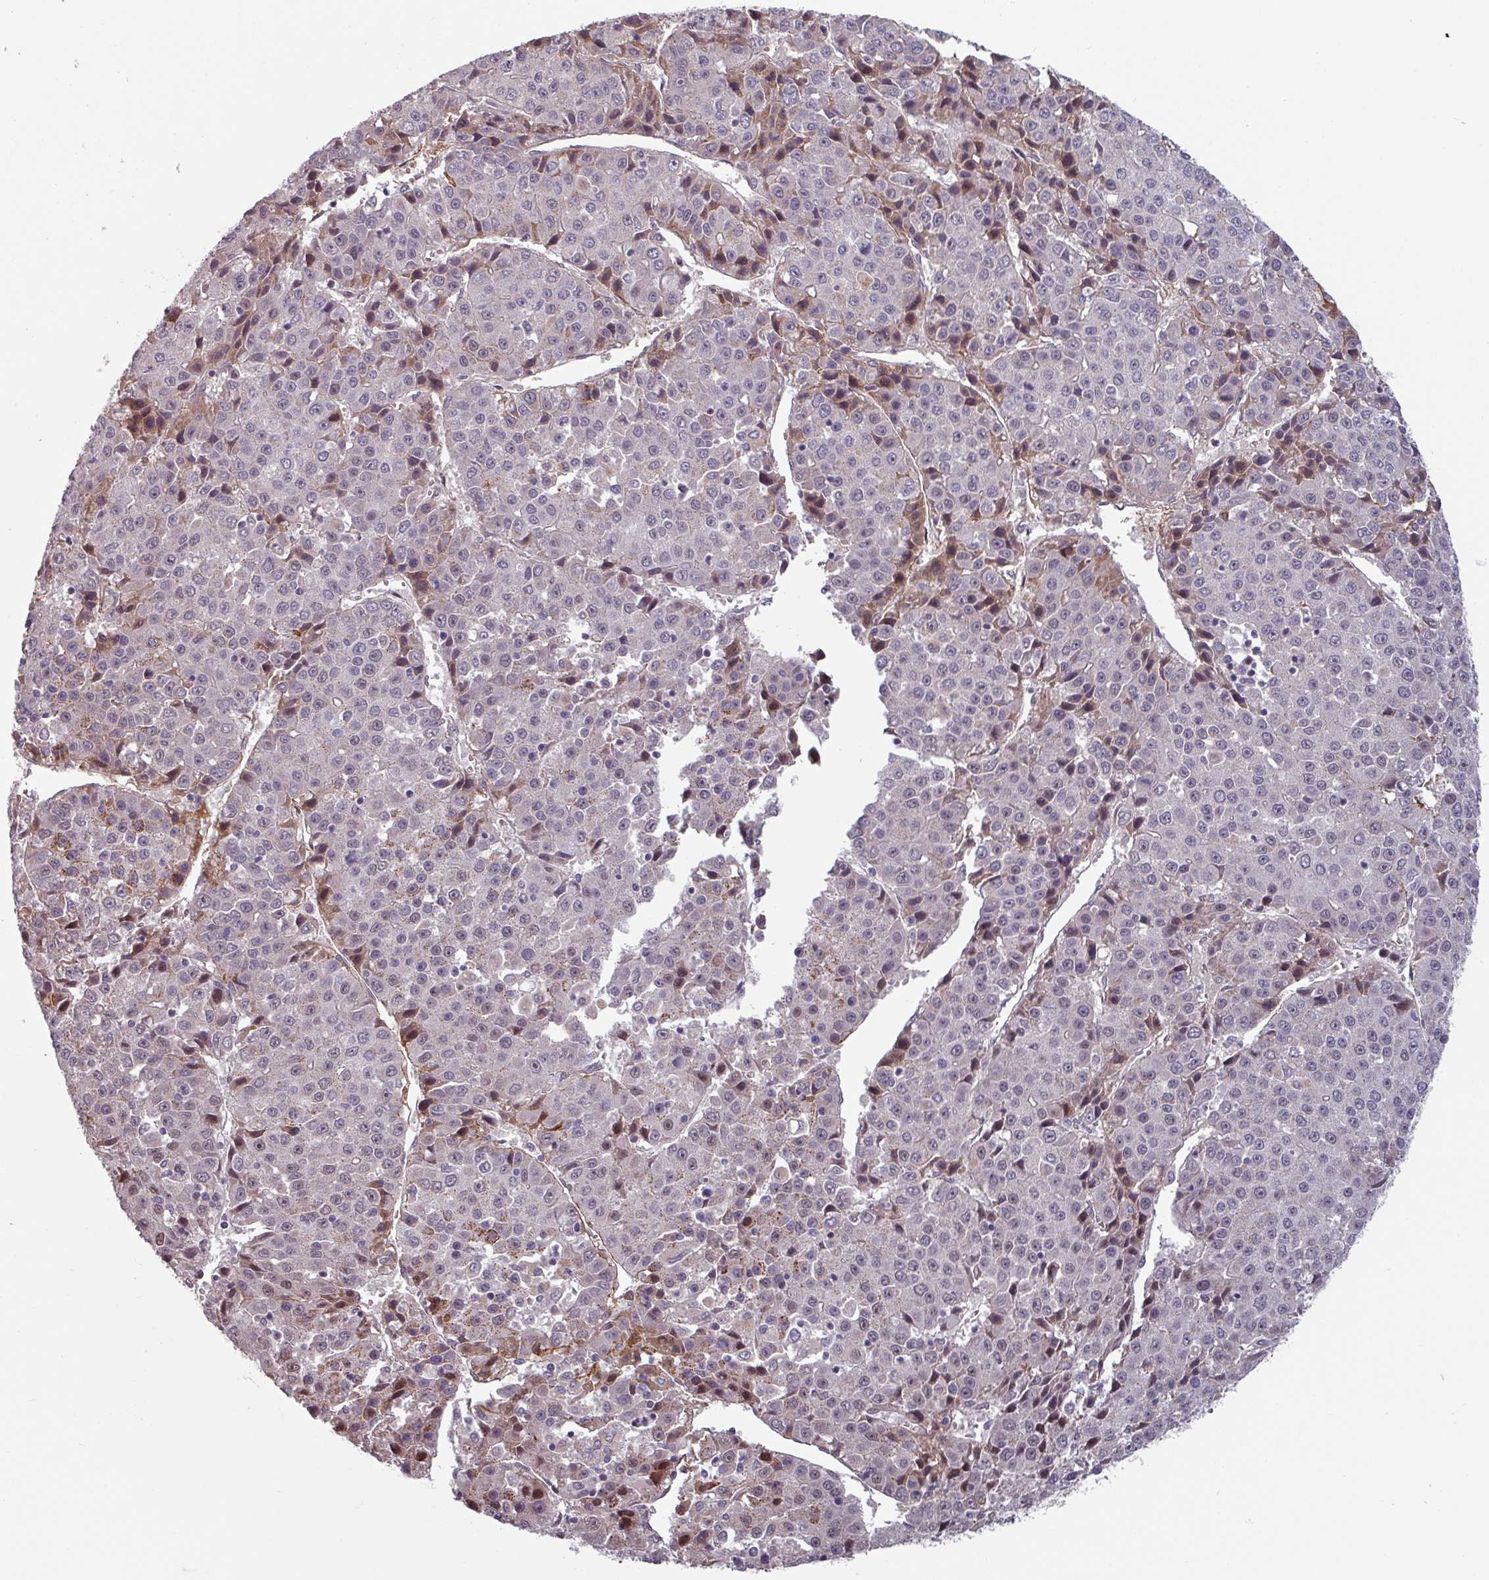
{"staining": {"intensity": "moderate", "quantity": "<25%", "location": "cytoplasmic/membranous"}, "tissue": "liver cancer", "cell_type": "Tumor cells", "image_type": "cancer", "snomed": [{"axis": "morphology", "description": "Carcinoma, Hepatocellular, NOS"}, {"axis": "topography", "description": "Liver"}], "caption": "This image reveals immunohistochemistry staining of human liver cancer, with low moderate cytoplasmic/membranous expression in about <25% of tumor cells.", "gene": "CYB5RL", "patient": {"sex": "female", "age": 53}}